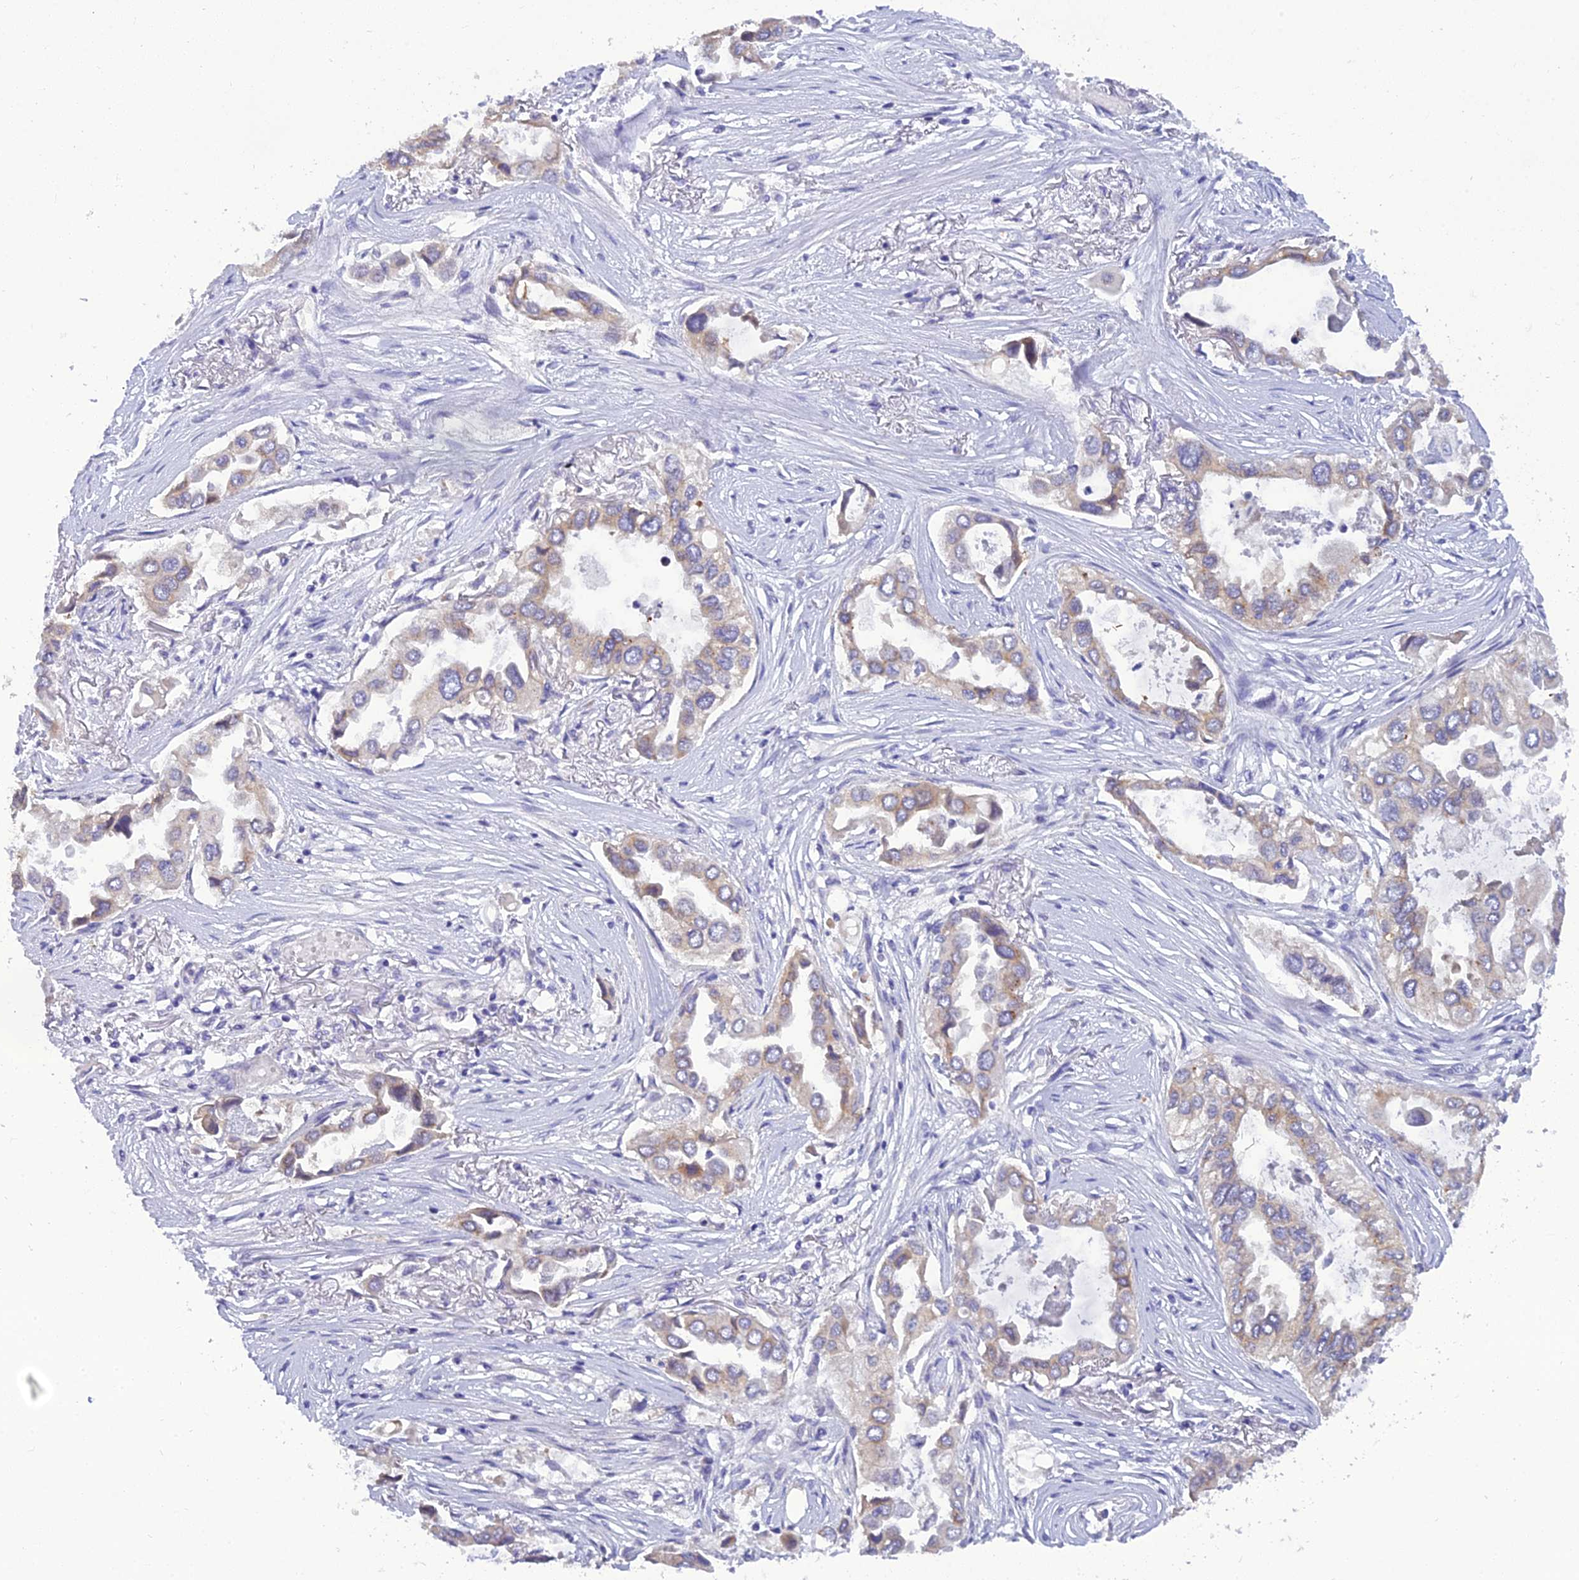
{"staining": {"intensity": "weak", "quantity": "25%-75%", "location": "cytoplasmic/membranous"}, "tissue": "lung cancer", "cell_type": "Tumor cells", "image_type": "cancer", "snomed": [{"axis": "morphology", "description": "Adenocarcinoma, NOS"}, {"axis": "topography", "description": "Lung"}], "caption": "A low amount of weak cytoplasmic/membranous expression is seen in approximately 25%-75% of tumor cells in adenocarcinoma (lung) tissue.", "gene": "GOLPH3", "patient": {"sex": "female", "age": 76}}